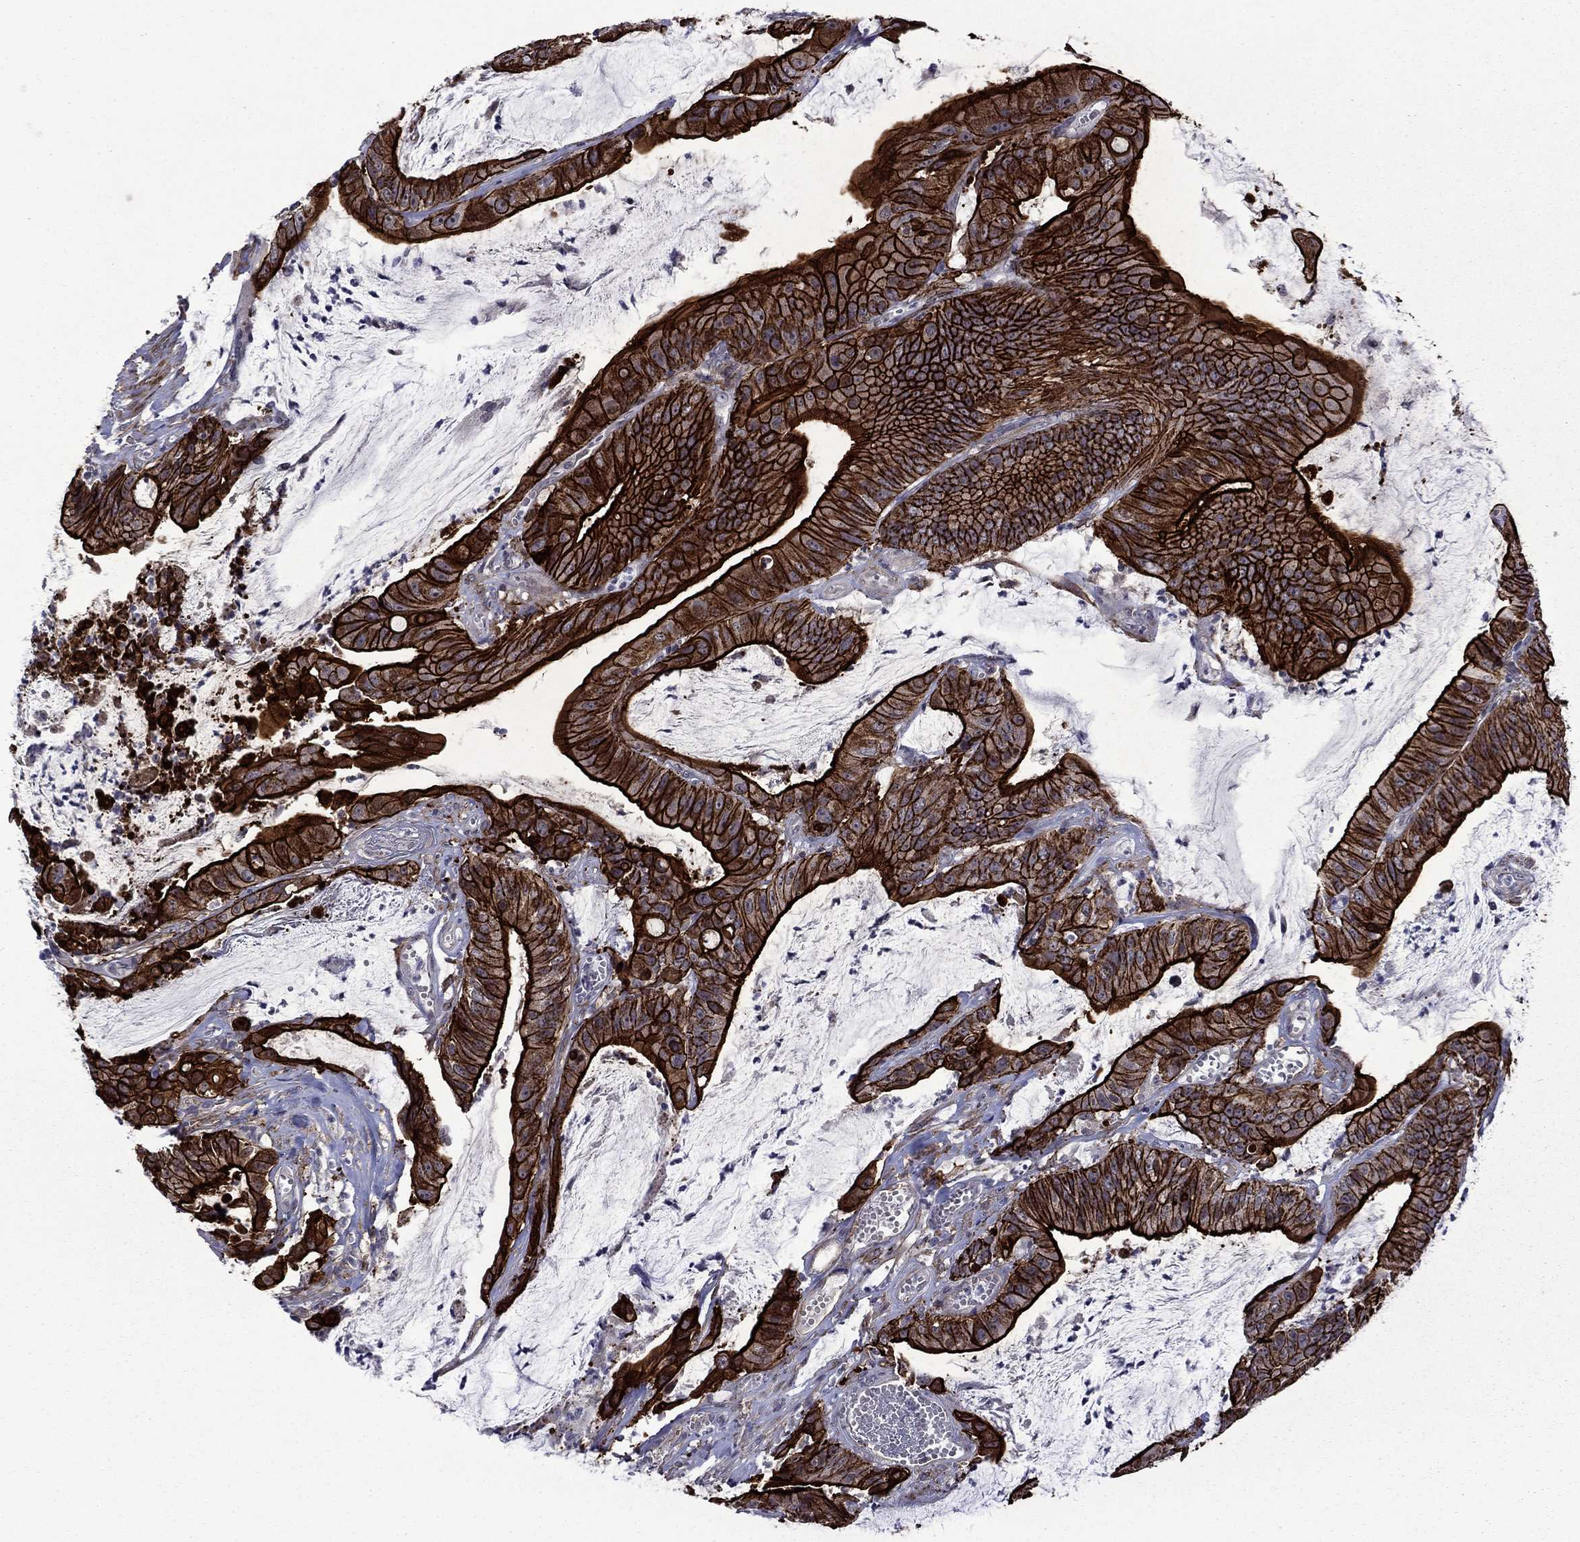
{"staining": {"intensity": "strong", "quantity": ">75%", "location": "cytoplasmic/membranous"}, "tissue": "colorectal cancer", "cell_type": "Tumor cells", "image_type": "cancer", "snomed": [{"axis": "morphology", "description": "Adenocarcinoma, NOS"}, {"axis": "topography", "description": "Colon"}], "caption": "Immunohistochemistry (DAB (3,3'-diaminobenzidine)) staining of human colorectal cancer (adenocarcinoma) displays strong cytoplasmic/membranous protein expression in about >75% of tumor cells.", "gene": "LMO7", "patient": {"sex": "female", "age": 69}}